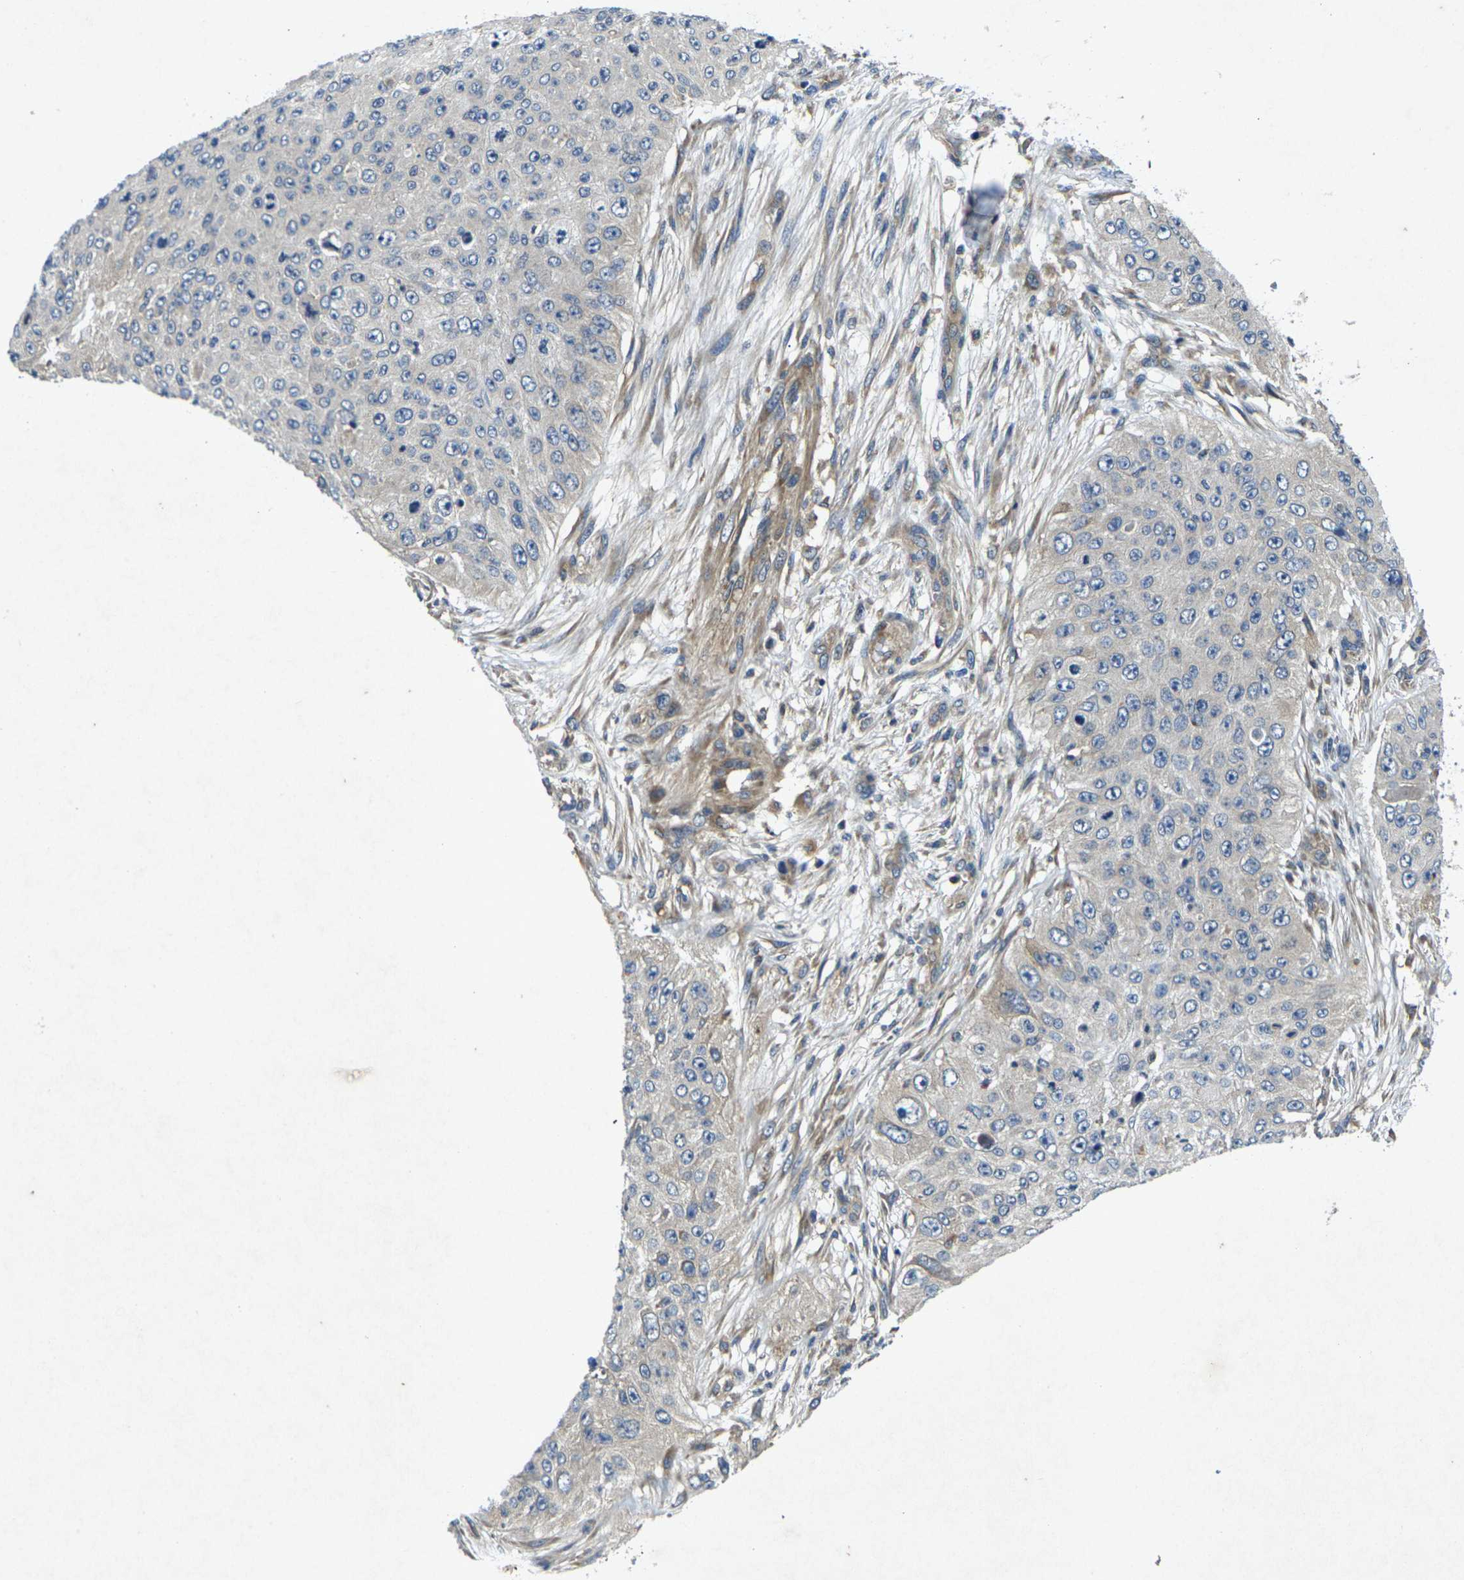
{"staining": {"intensity": "negative", "quantity": "none", "location": "none"}, "tissue": "skin cancer", "cell_type": "Tumor cells", "image_type": "cancer", "snomed": [{"axis": "morphology", "description": "Squamous cell carcinoma, NOS"}, {"axis": "topography", "description": "Skin"}], "caption": "Image shows no significant protein staining in tumor cells of skin cancer.", "gene": "KIF1B", "patient": {"sex": "female", "age": 80}}